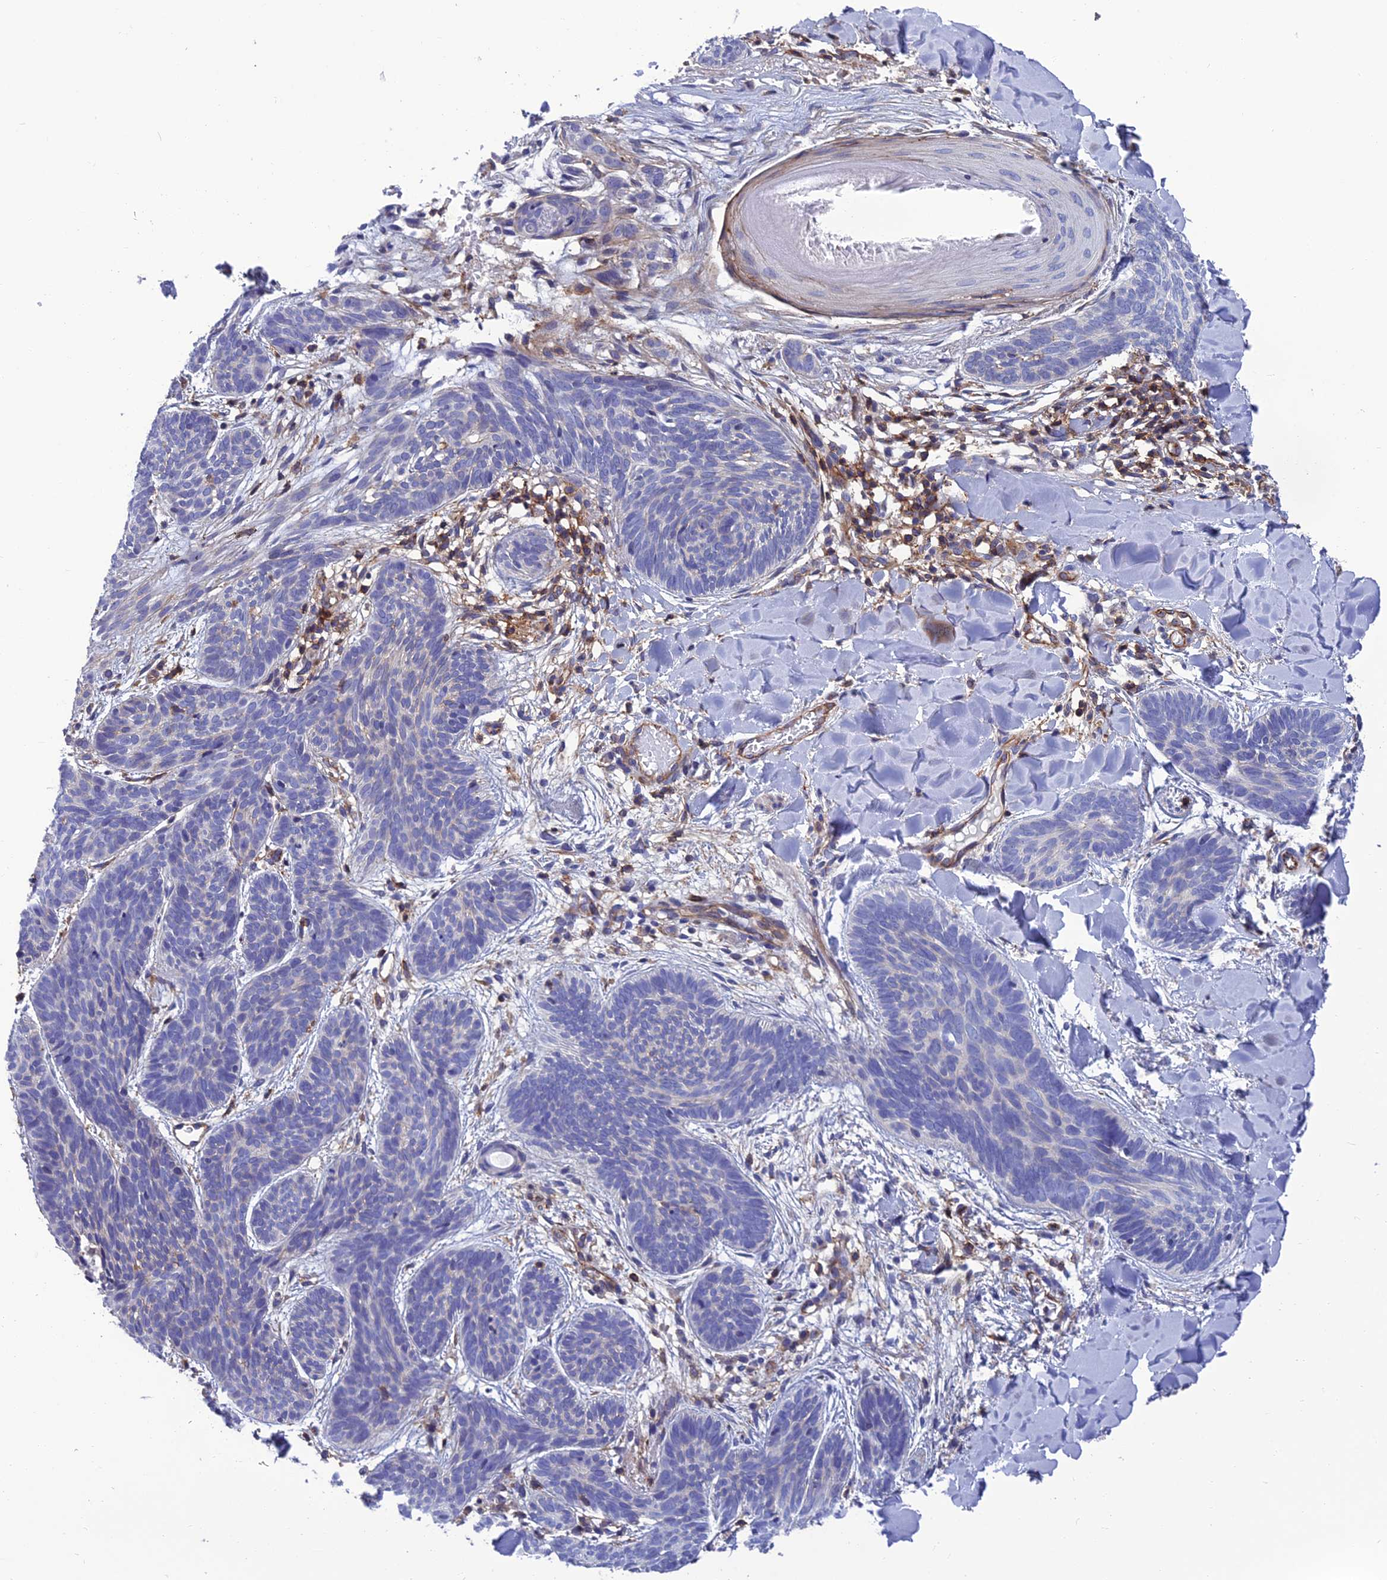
{"staining": {"intensity": "negative", "quantity": "none", "location": "none"}, "tissue": "skin cancer", "cell_type": "Tumor cells", "image_type": "cancer", "snomed": [{"axis": "morphology", "description": "Basal cell carcinoma"}, {"axis": "topography", "description": "Skin"}], "caption": "Skin cancer was stained to show a protein in brown. There is no significant positivity in tumor cells.", "gene": "PPP1R18", "patient": {"sex": "female", "age": 81}}